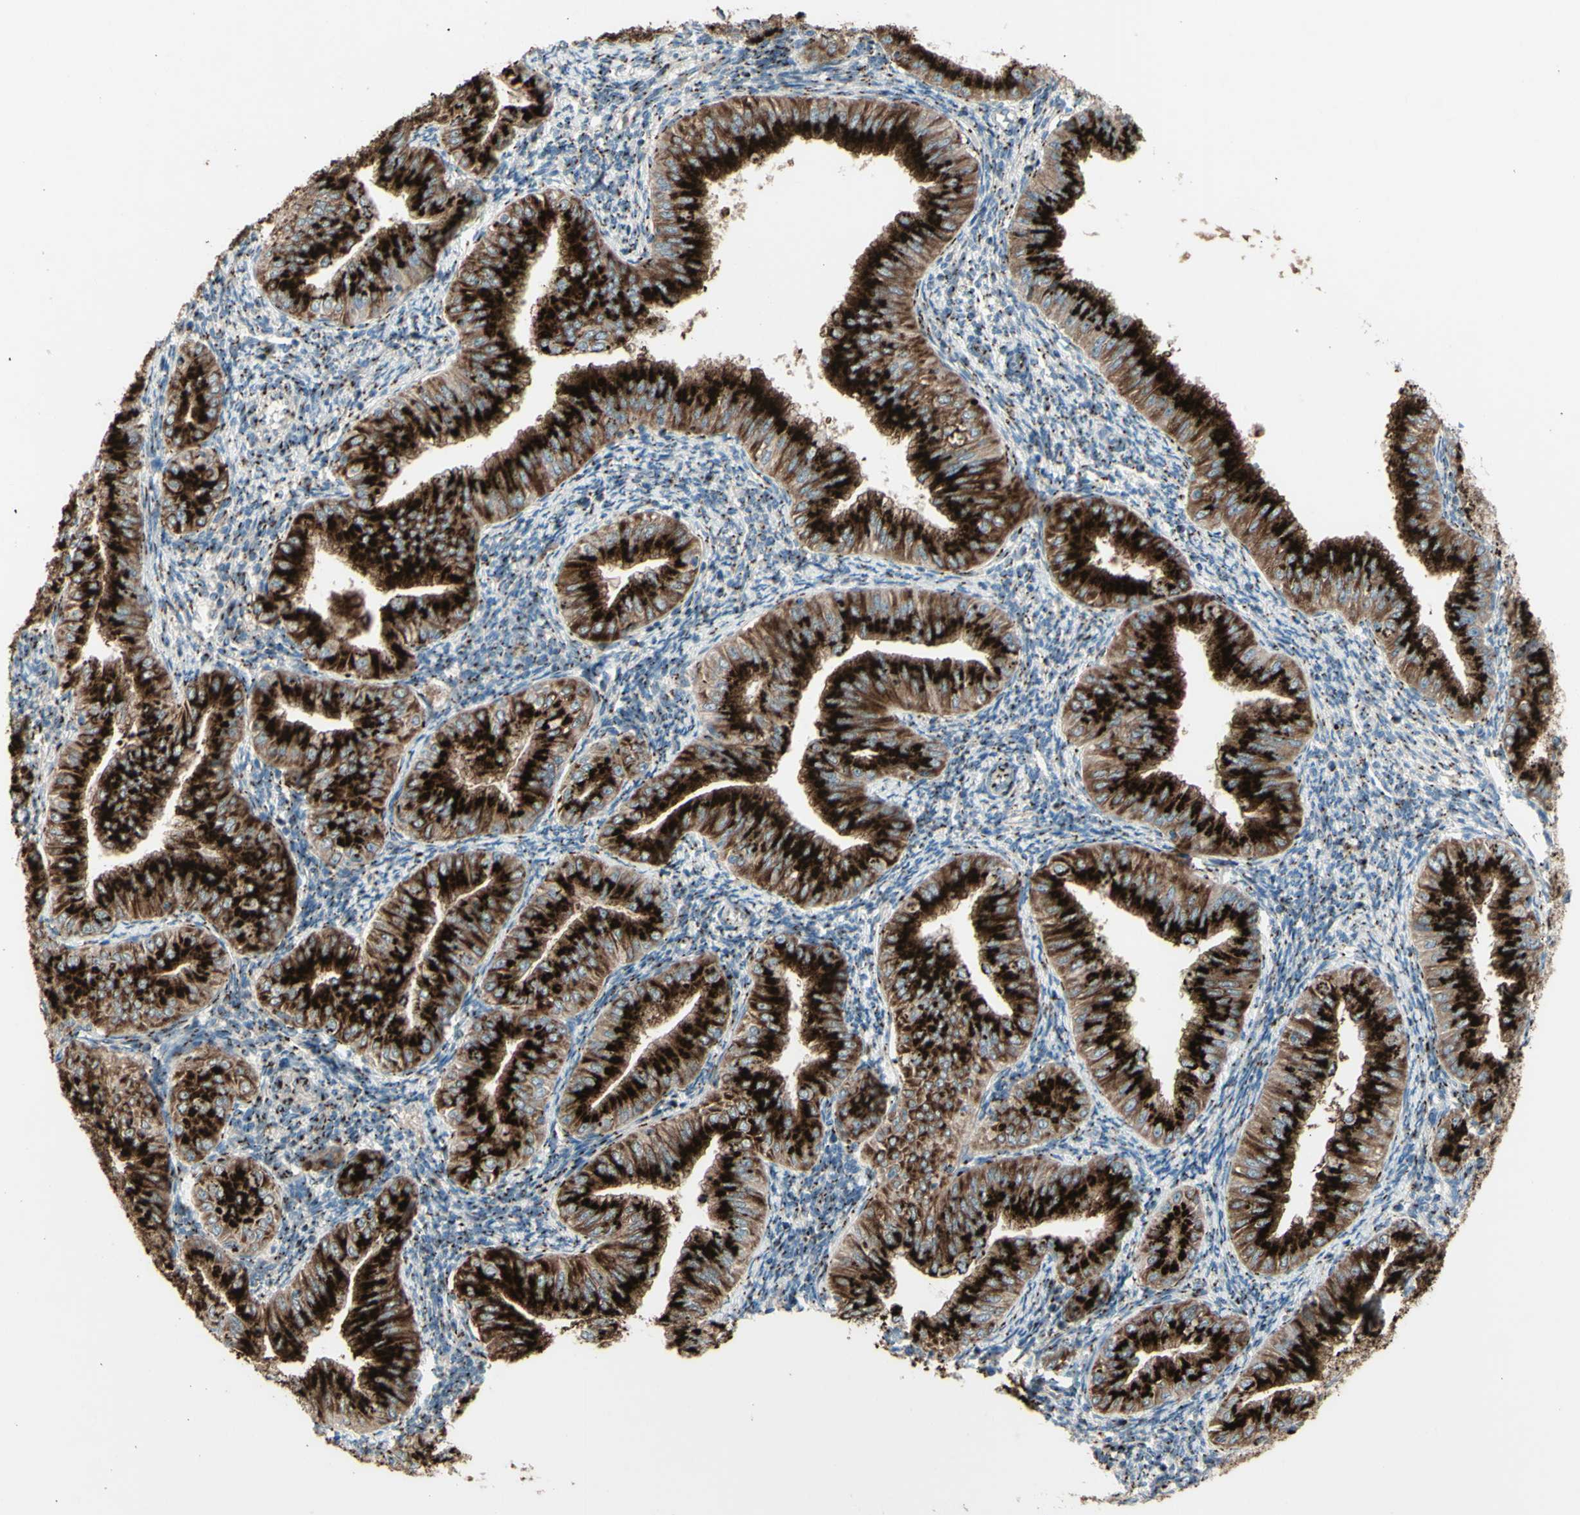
{"staining": {"intensity": "strong", "quantity": ">75%", "location": "cytoplasmic/membranous"}, "tissue": "endometrial cancer", "cell_type": "Tumor cells", "image_type": "cancer", "snomed": [{"axis": "morphology", "description": "Normal tissue, NOS"}, {"axis": "morphology", "description": "Adenocarcinoma, NOS"}, {"axis": "topography", "description": "Endometrium"}], "caption": "DAB immunohistochemical staining of human endometrial cancer exhibits strong cytoplasmic/membranous protein expression in approximately >75% of tumor cells.", "gene": "BPNT2", "patient": {"sex": "female", "age": 53}}